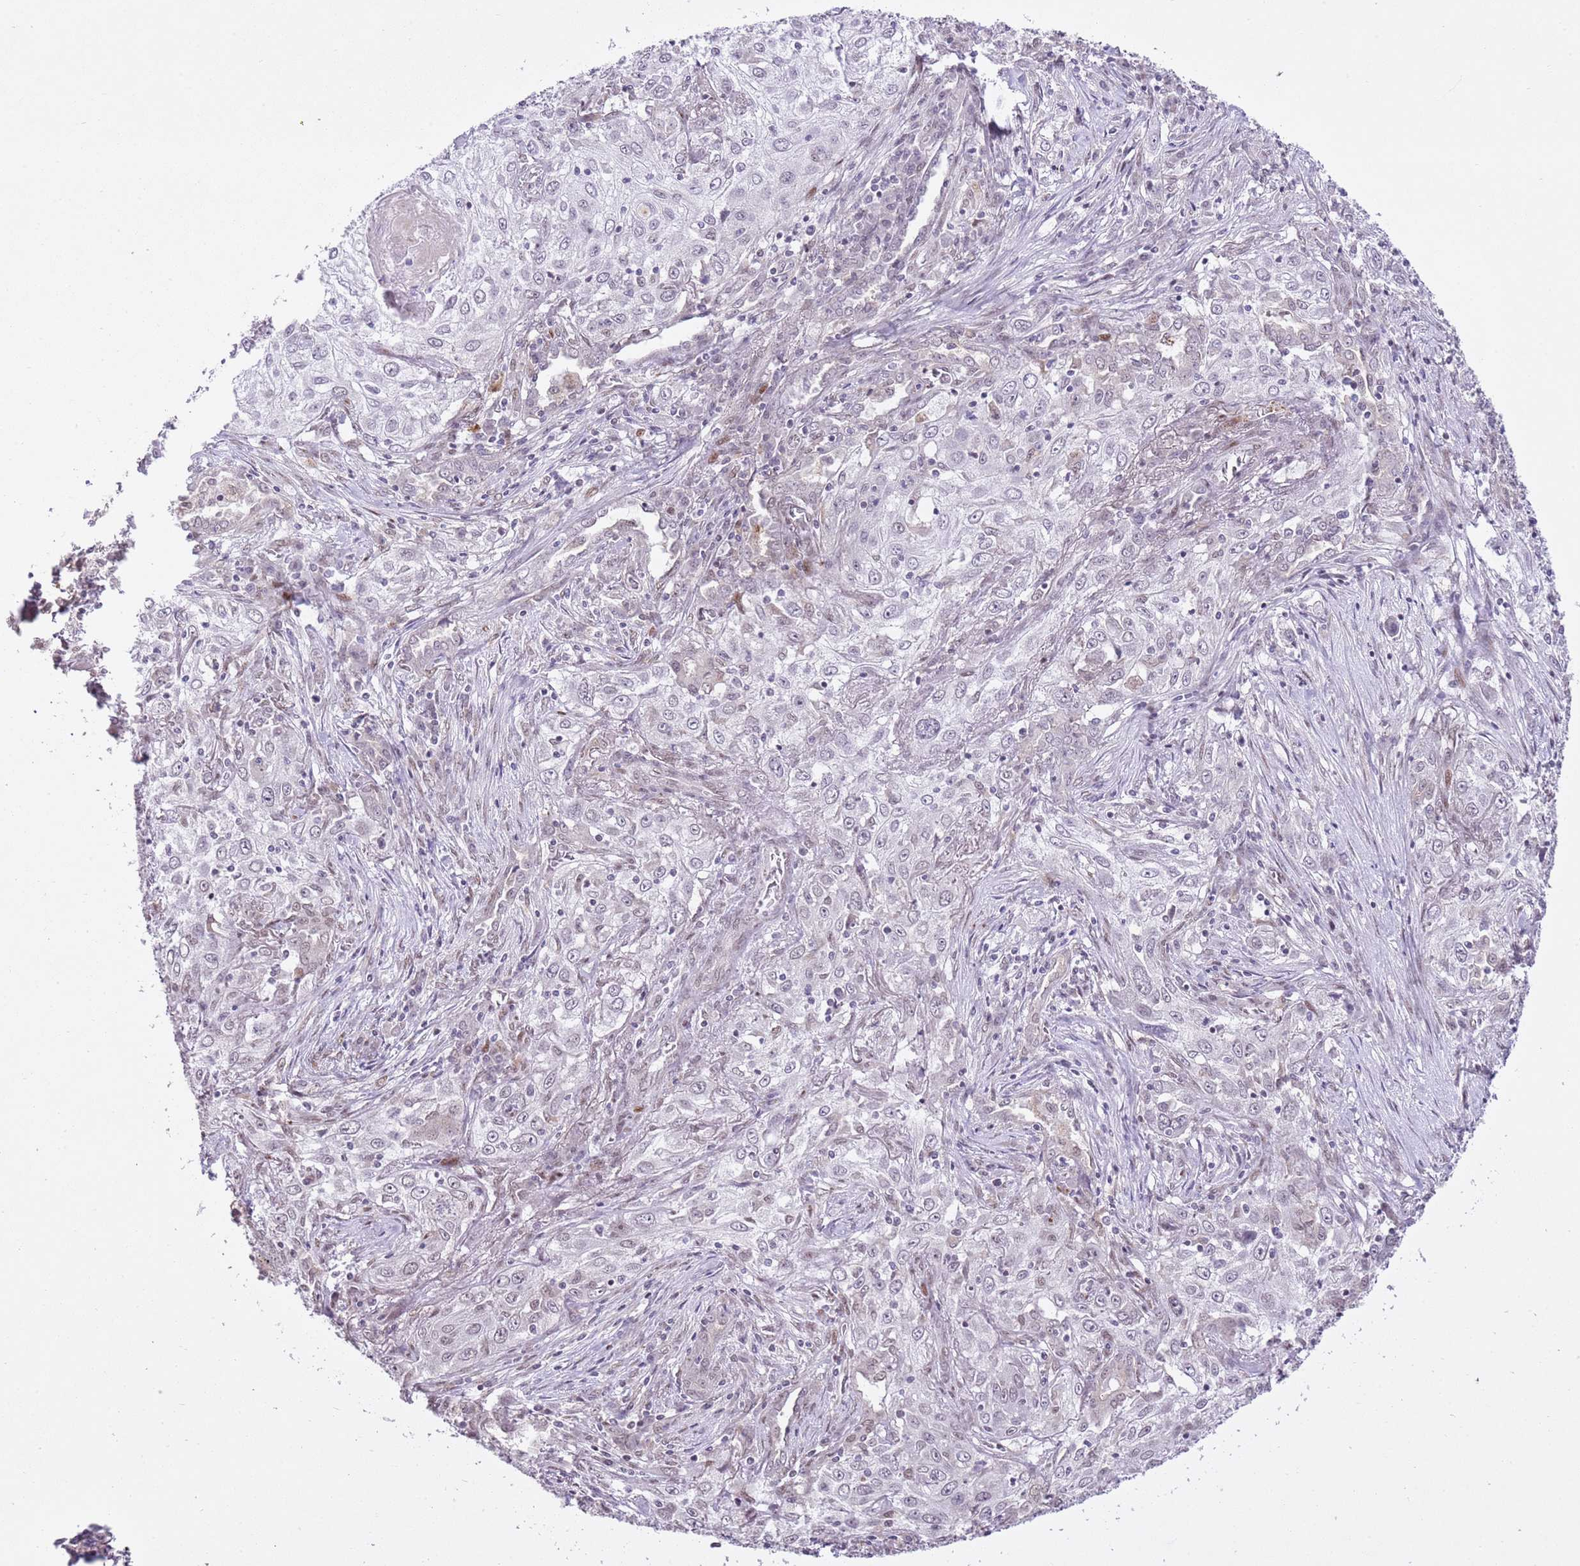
{"staining": {"intensity": "negative", "quantity": "none", "location": "none"}, "tissue": "lung cancer", "cell_type": "Tumor cells", "image_type": "cancer", "snomed": [{"axis": "morphology", "description": "Squamous cell carcinoma, NOS"}, {"axis": "topography", "description": "Lung"}], "caption": "Immunohistochemistry histopathology image of neoplastic tissue: human lung squamous cell carcinoma stained with DAB (3,3'-diaminobenzidine) shows no significant protein staining in tumor cells.", "gene": "NACC2", "patient": {"sex": "female", "age": 69}}